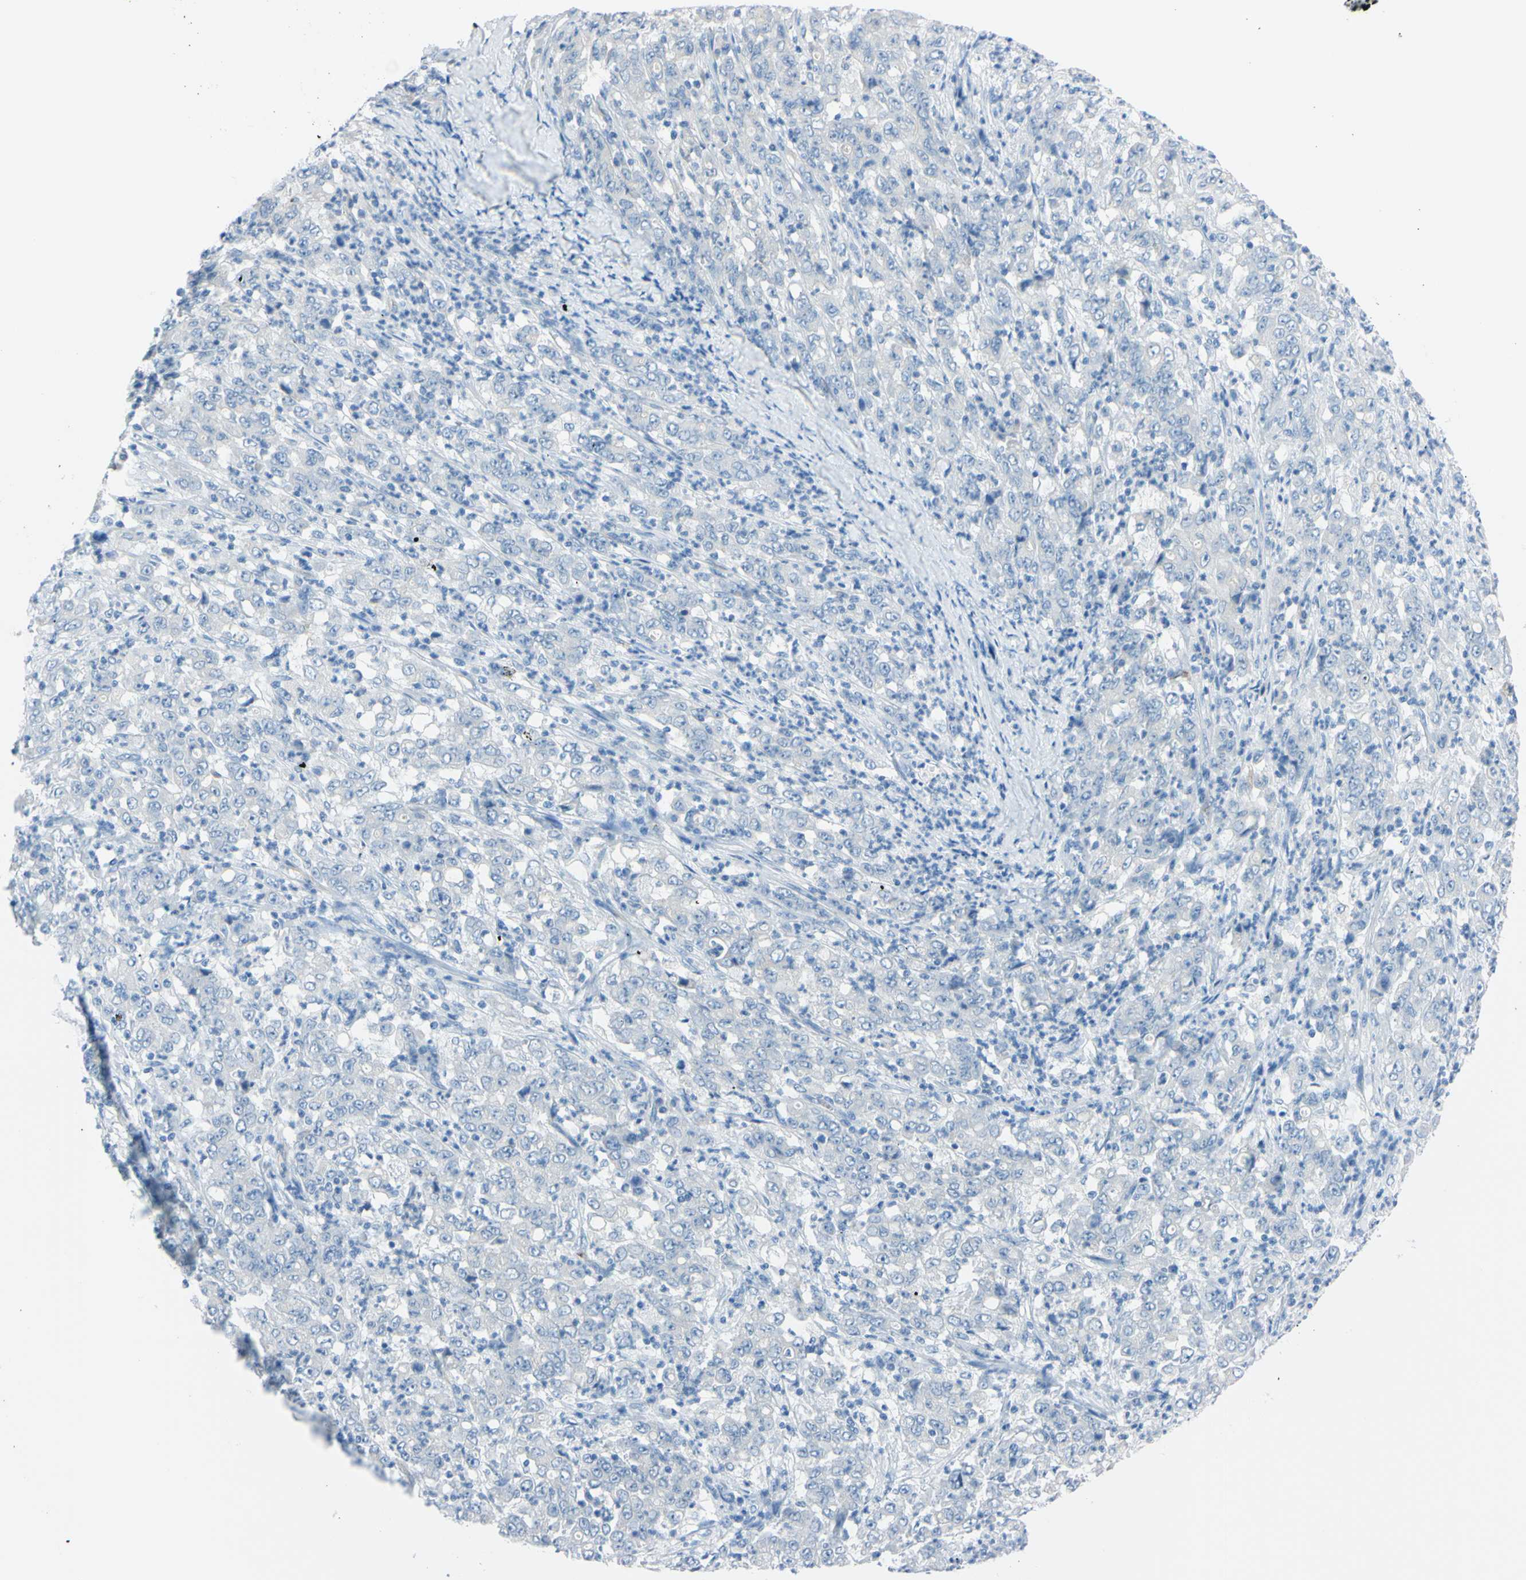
{"staining": {"intensity": "negative", "quantity": "none", "location": "none"}, "tissue": "stomach cancer", "cell_type": "Tumor cells", "image_type": "cancer", "snomed": [{"axis": "morphology", "description": "Adenocarcinoma, NOS"}, {"axis": "topography", "description": "Stomach, lower"}], "caption": "This micrograph is of adenocarcinoma (stomach) stained with IHC to label a protein in brown with the nuclei are counter-stained blue. There is no staining in tumor cells. (DAB immunohistochemistry visualized using brightfield microscopy, high magnification).", "gene": "FOLH1", "patient": {"sex": "female", "age": 71}}